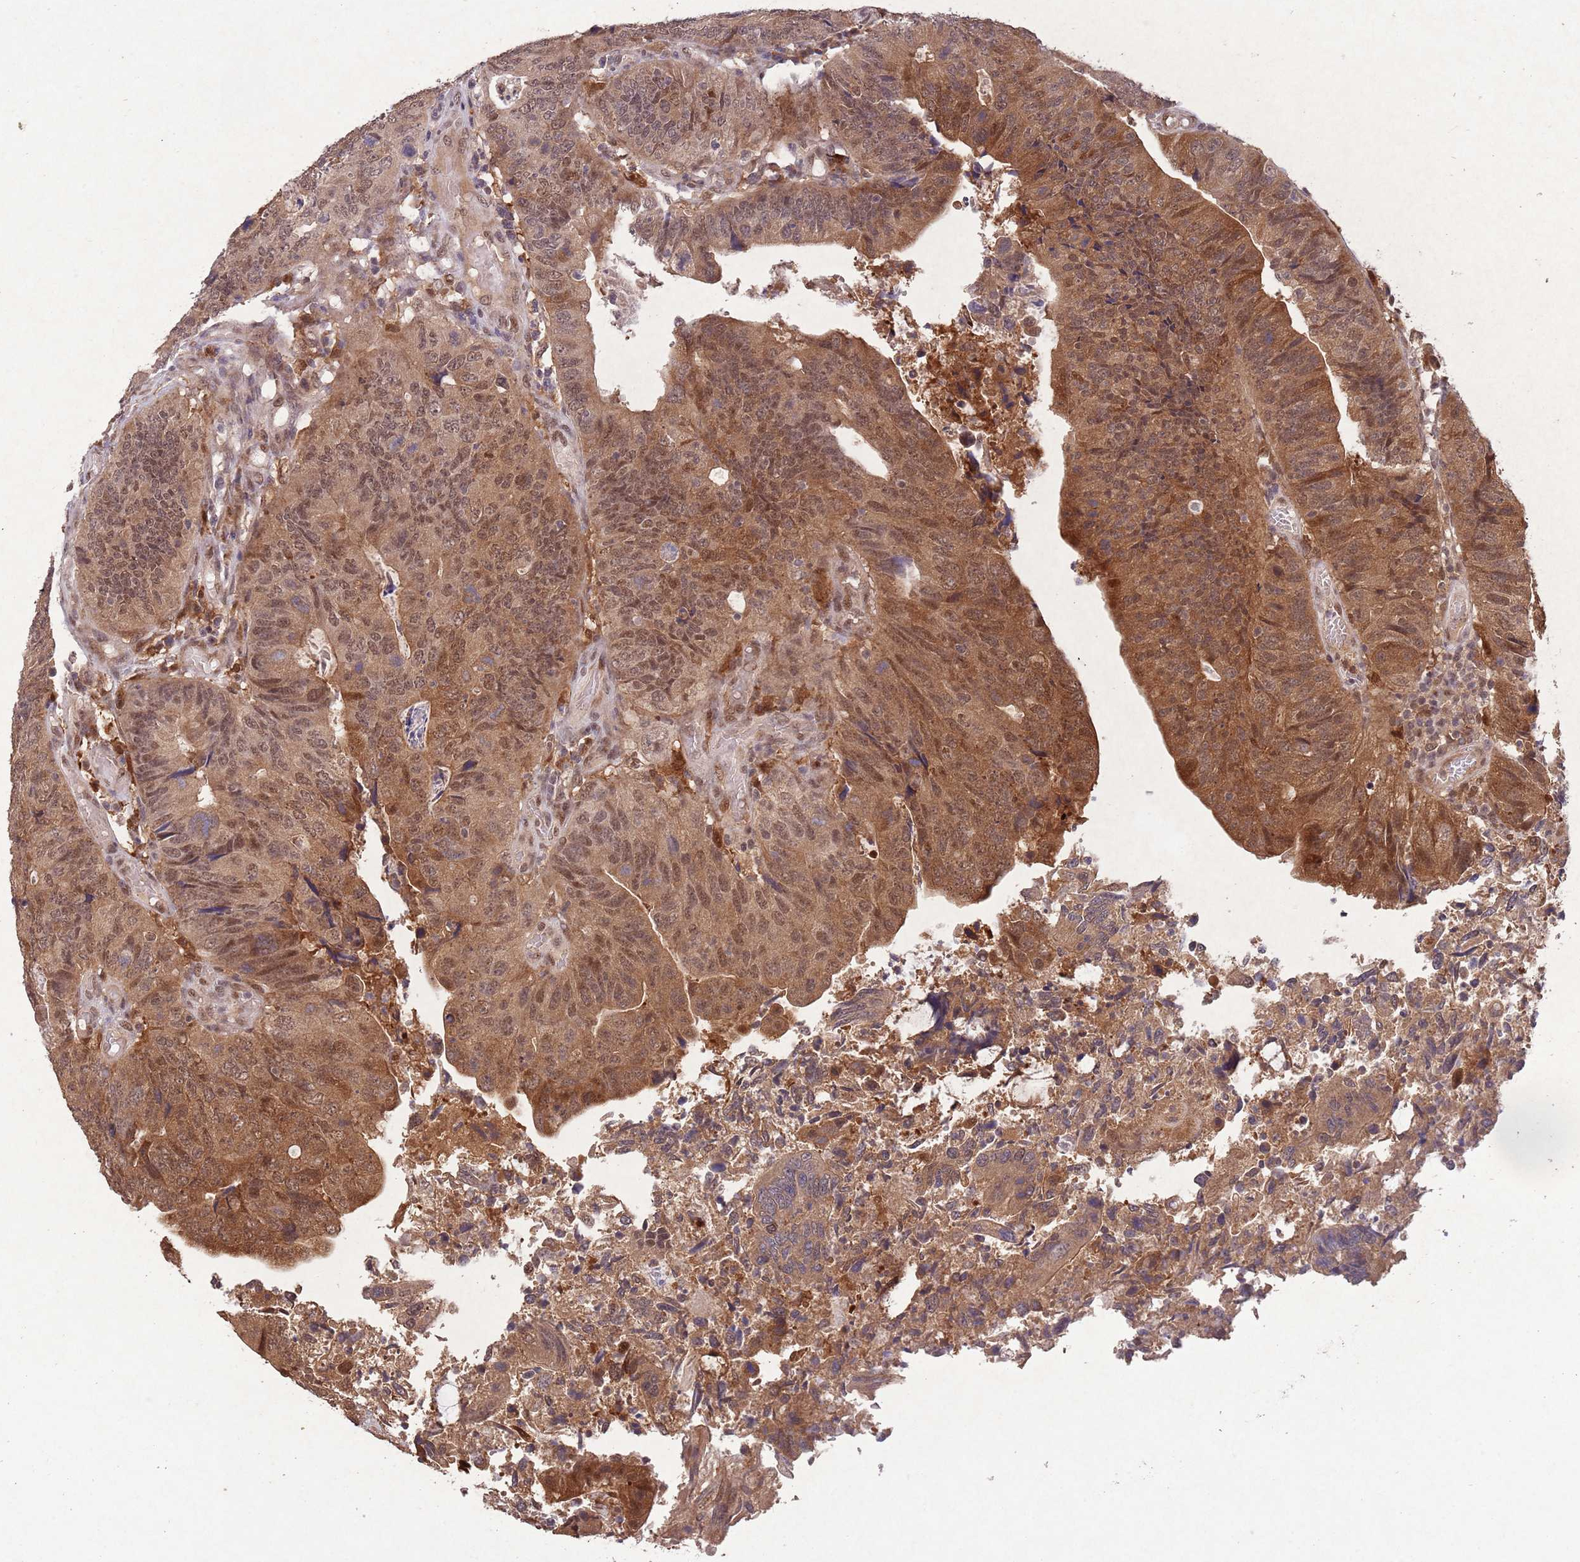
{"staining": {"intensity": "moderate", "quantity": ">75%", "location": "cytoplasmic/membranous,nuclear"}, "tissue": "colorectal cancer", "cell_type": "Tumor cells", "image_type": "cancer", "snomed": [{"axis": "morphology", "description": "Adenocarcinoma, NOS"}, {"axis": "topography", "description": "Colon"}], "caption": "DAB (3,3'-diaminobenzidine) immunohistochemical staining of human colorectal cancer demonstrates moderate cytoplasmic/membranous and nuclear protein expression in about >75% of tumor cells. (Stains: DAB in brown, nuclei in blue, Microscopy: brightfield microscopy at high magnification).", "gene": "ZNF639", "patient": {"sex": "female", "age": 67}}